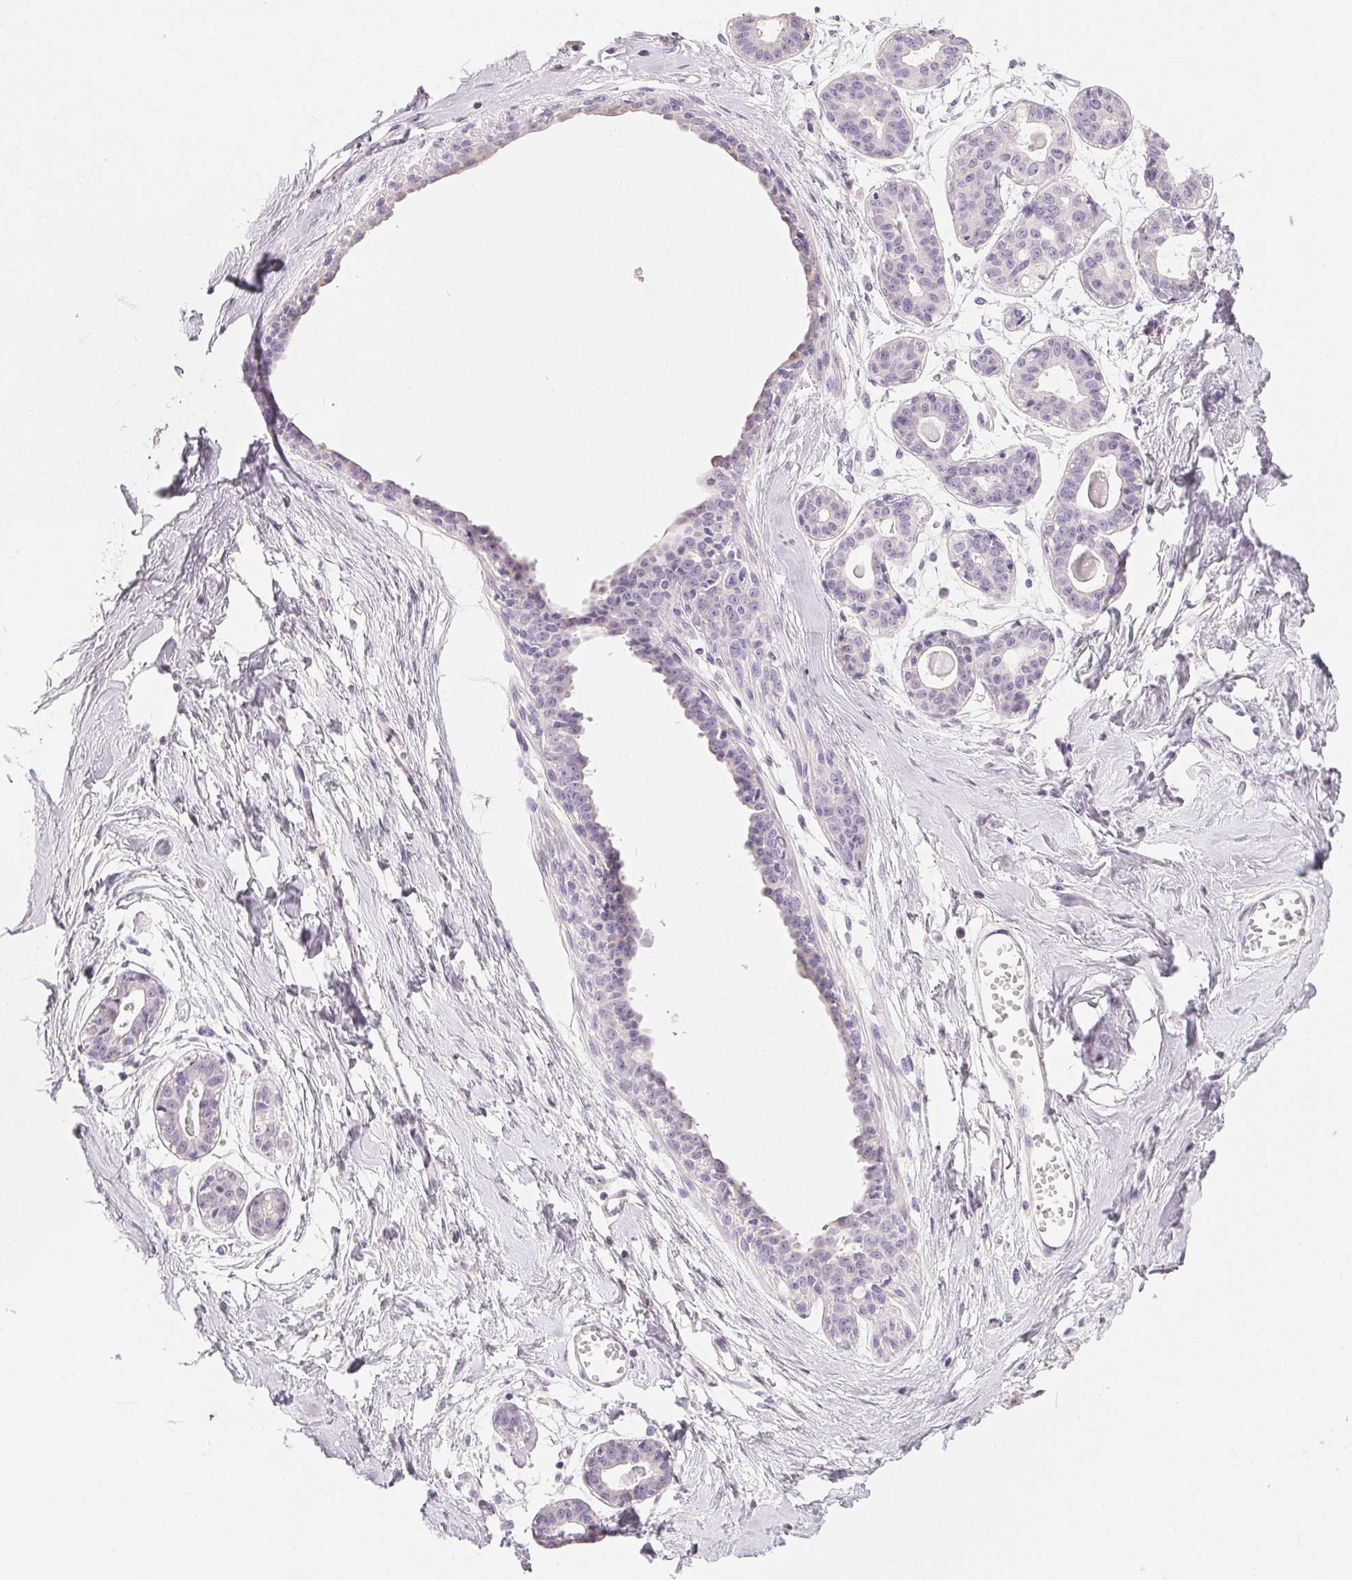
{"staining": {"intensity": "negative", "quantity": "none", "location": "none"}, "tissue": "breast", "cell_type": "Adipocytes", "image_type": "normal", "snomed": [{"axis": "morphology", "description": "Normal tissue, NOS"}, {"axis": "topography", "description": "Breast"}], "caption": "Breast stained for a protein using IHC exhibits no staining adipocytes.", "gene": "MIOX", "patient": {"sex": "female", "age": 45}}